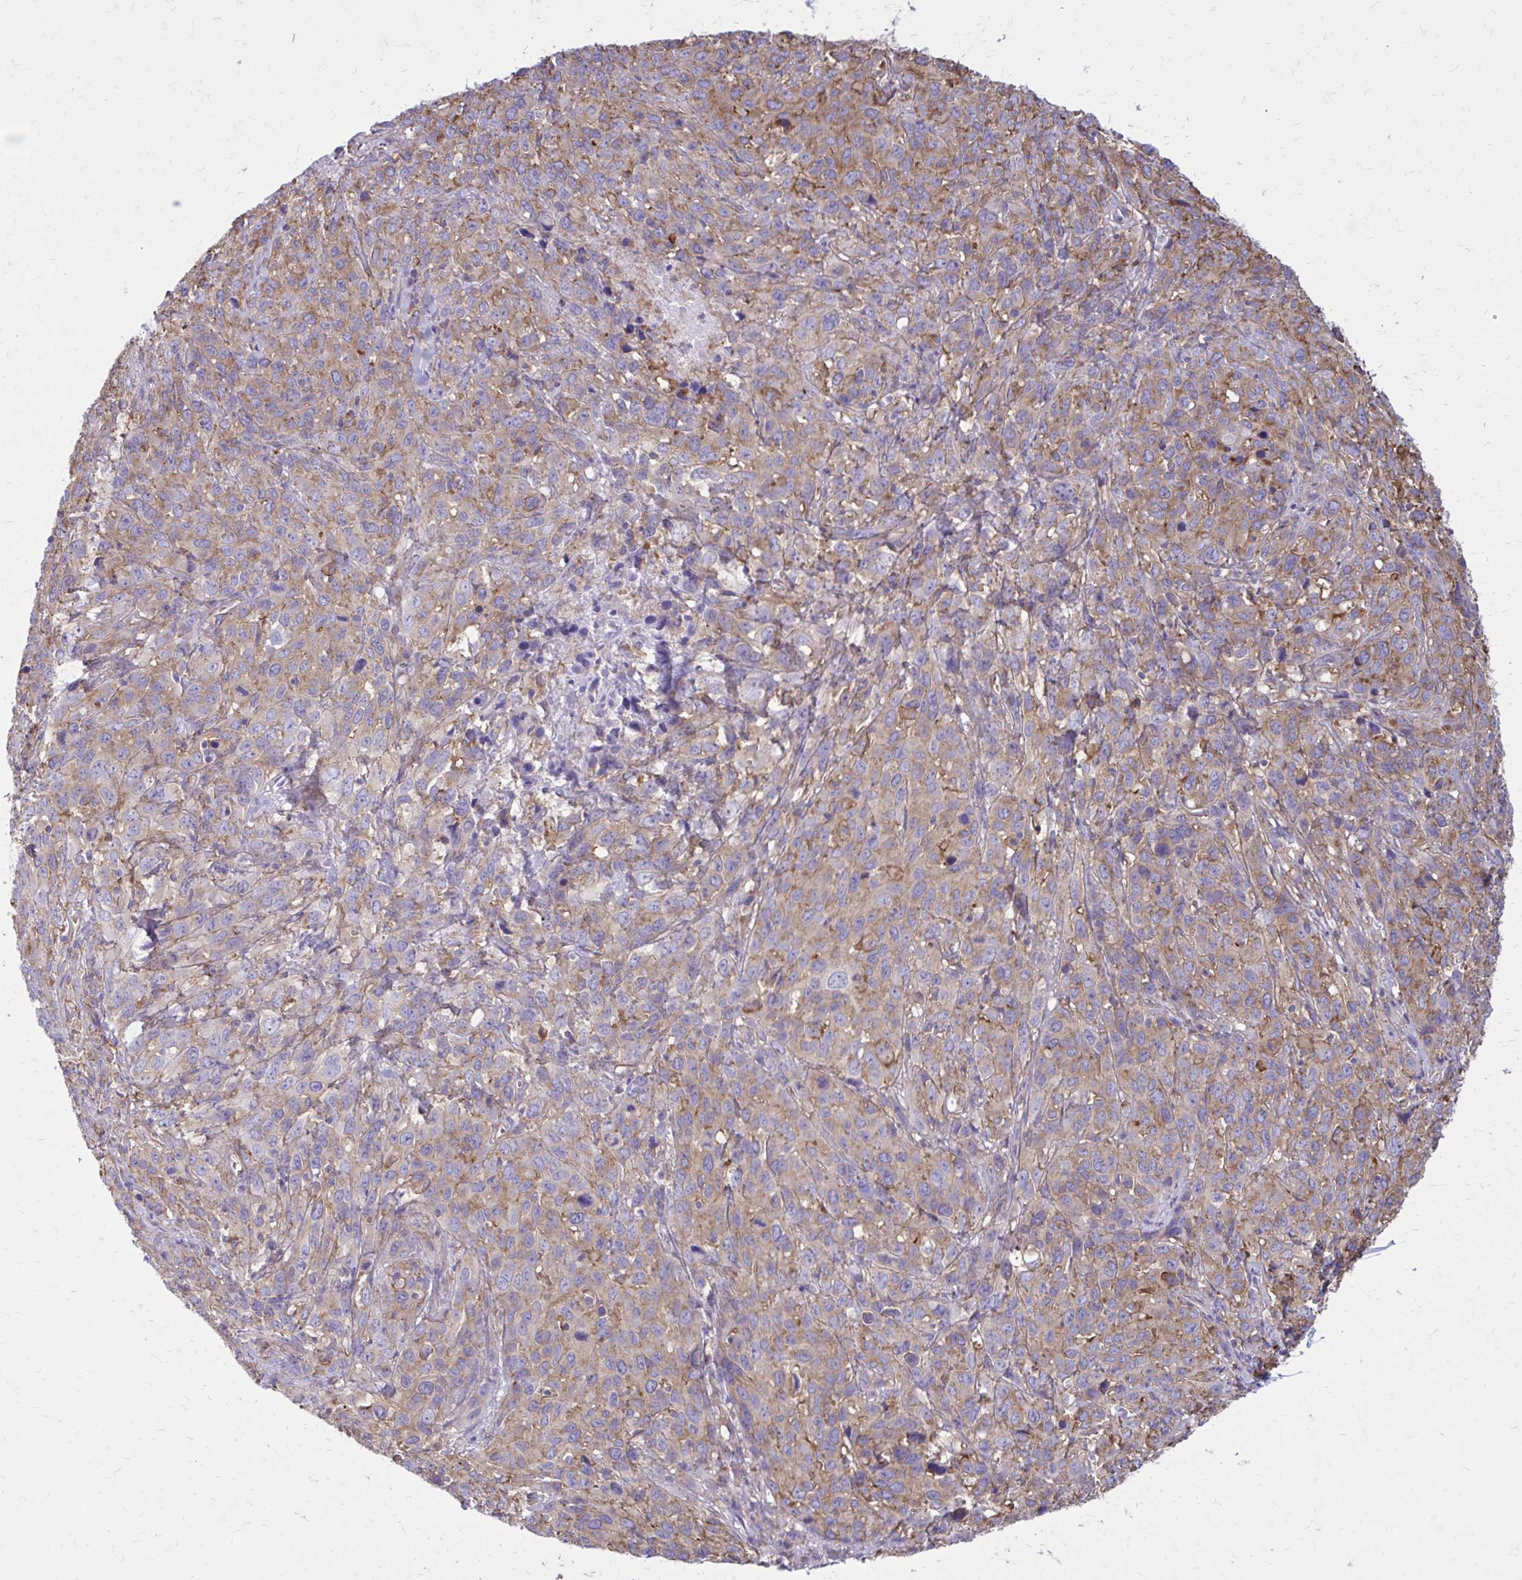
{"staining": {"intensity": "weak", "quantity": ">75%", "location": "cytoplasmic/membranous"}, "tissue": "cervical cancer", "cell_type": "Tumor cells", "image_type": "cancer", "snomed": [{"axis": "morphology", "description": "Normal tissue, NOS"}, {"axis": "morphology", "description": "Squamous cell carcinoma, NOS"}, {"axis": "topography", "description": "Cervix"}], "caption": "Immunohistochemistry histopathology image of cervical cancer stained for a protein (brown), which reveals low levels of weak cytoplasmic/membranous positivity in approximately >75% of tumor cells.", "gene": "CLTA", "patient": {"sex": "female", "age": 51}}